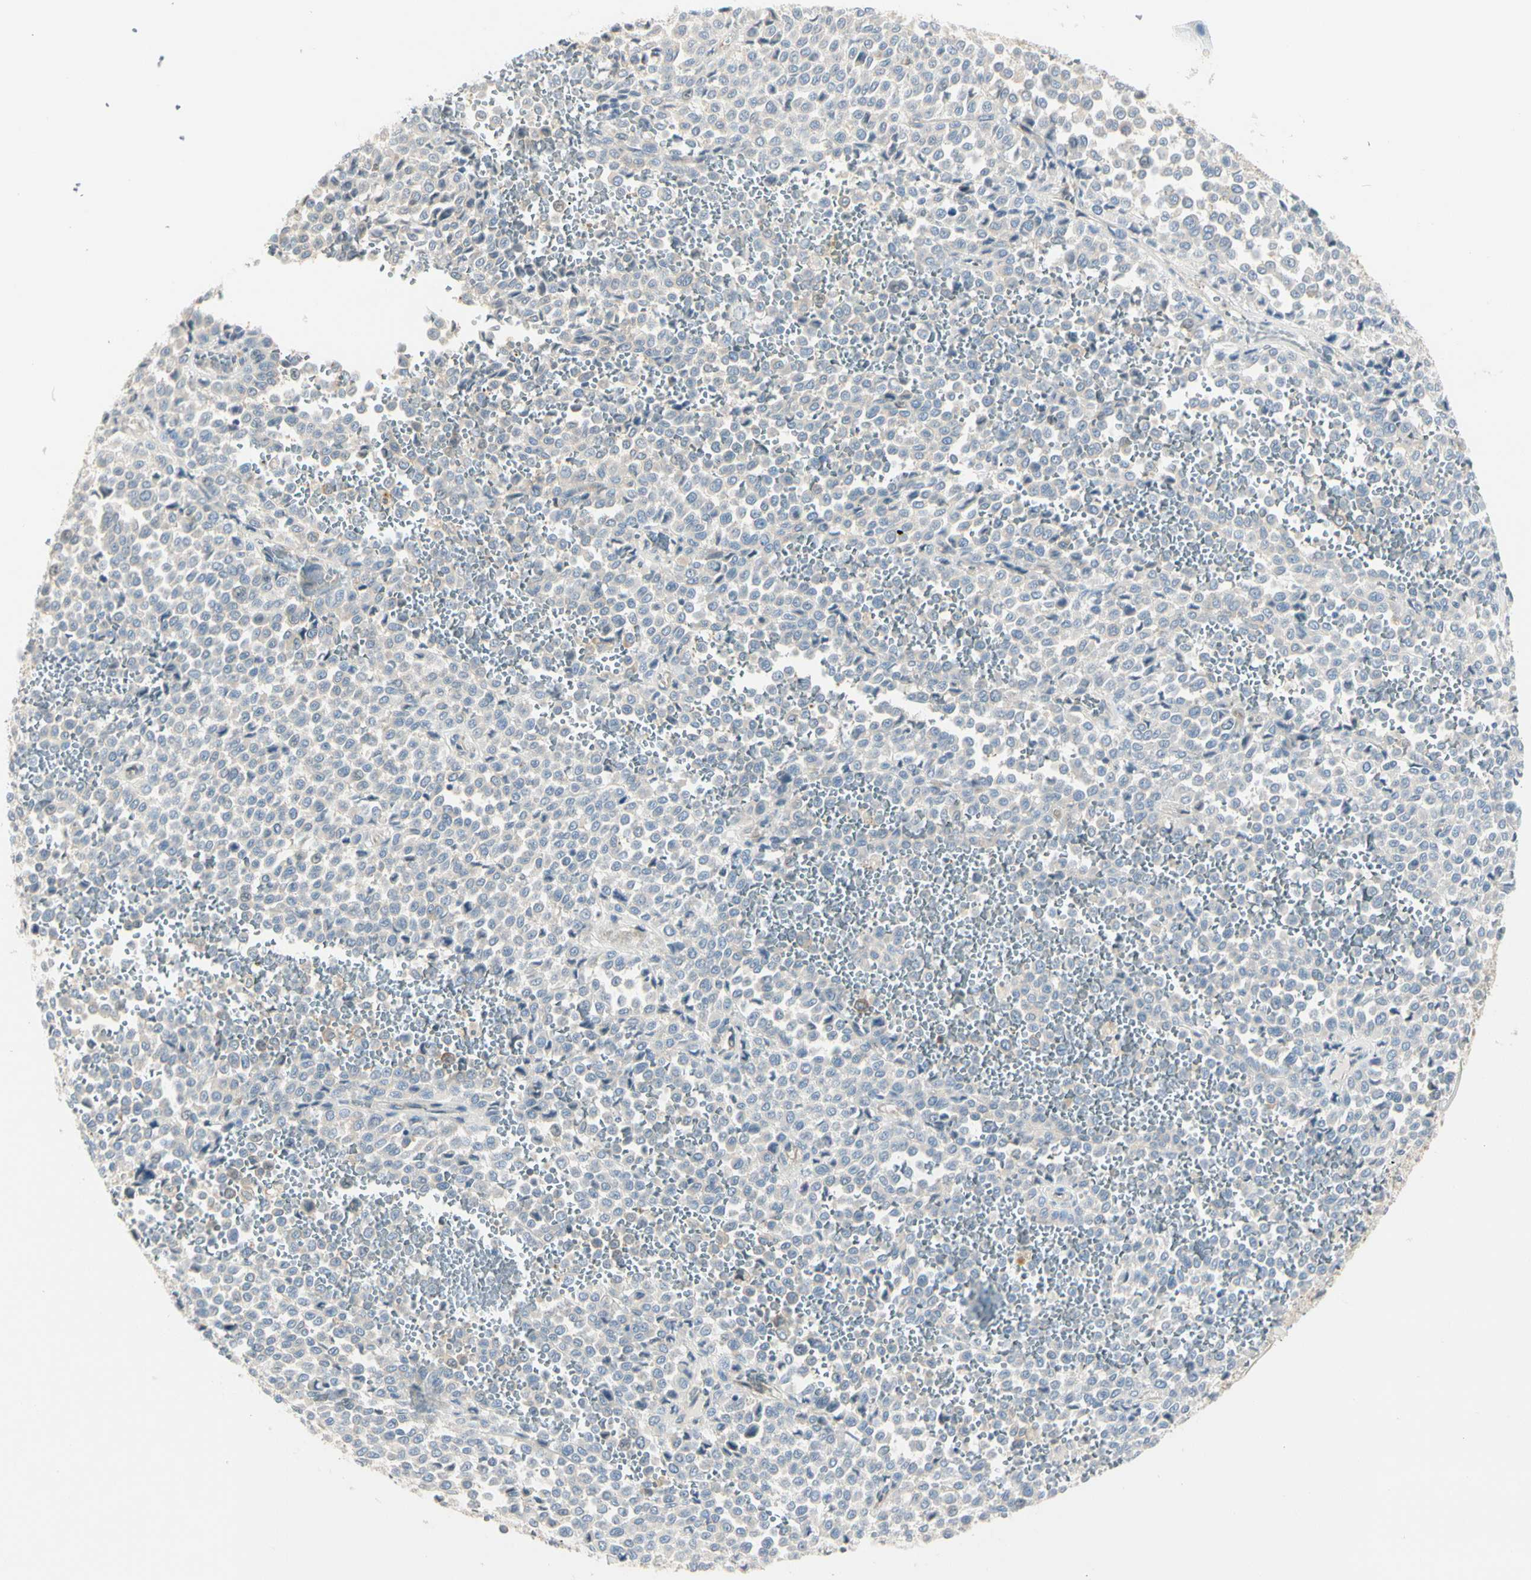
{"staining": {"intensity": "negative", "quantity": "none", "location": "none"}, "tissue": "melanoma", "cell_type": "Tumor cells", "image_type": "cancer", "snomed": [{"axis": "morphology", "description": "Malignant melanoma, Metastatic site"}, {"axis": "topography", "description": "Pancreas"}], "caption": "Tumor cells are negative for protein expression in human melanoma.", "gene": "NFKB2", "patient": {"sex": "female", "age": 30}}